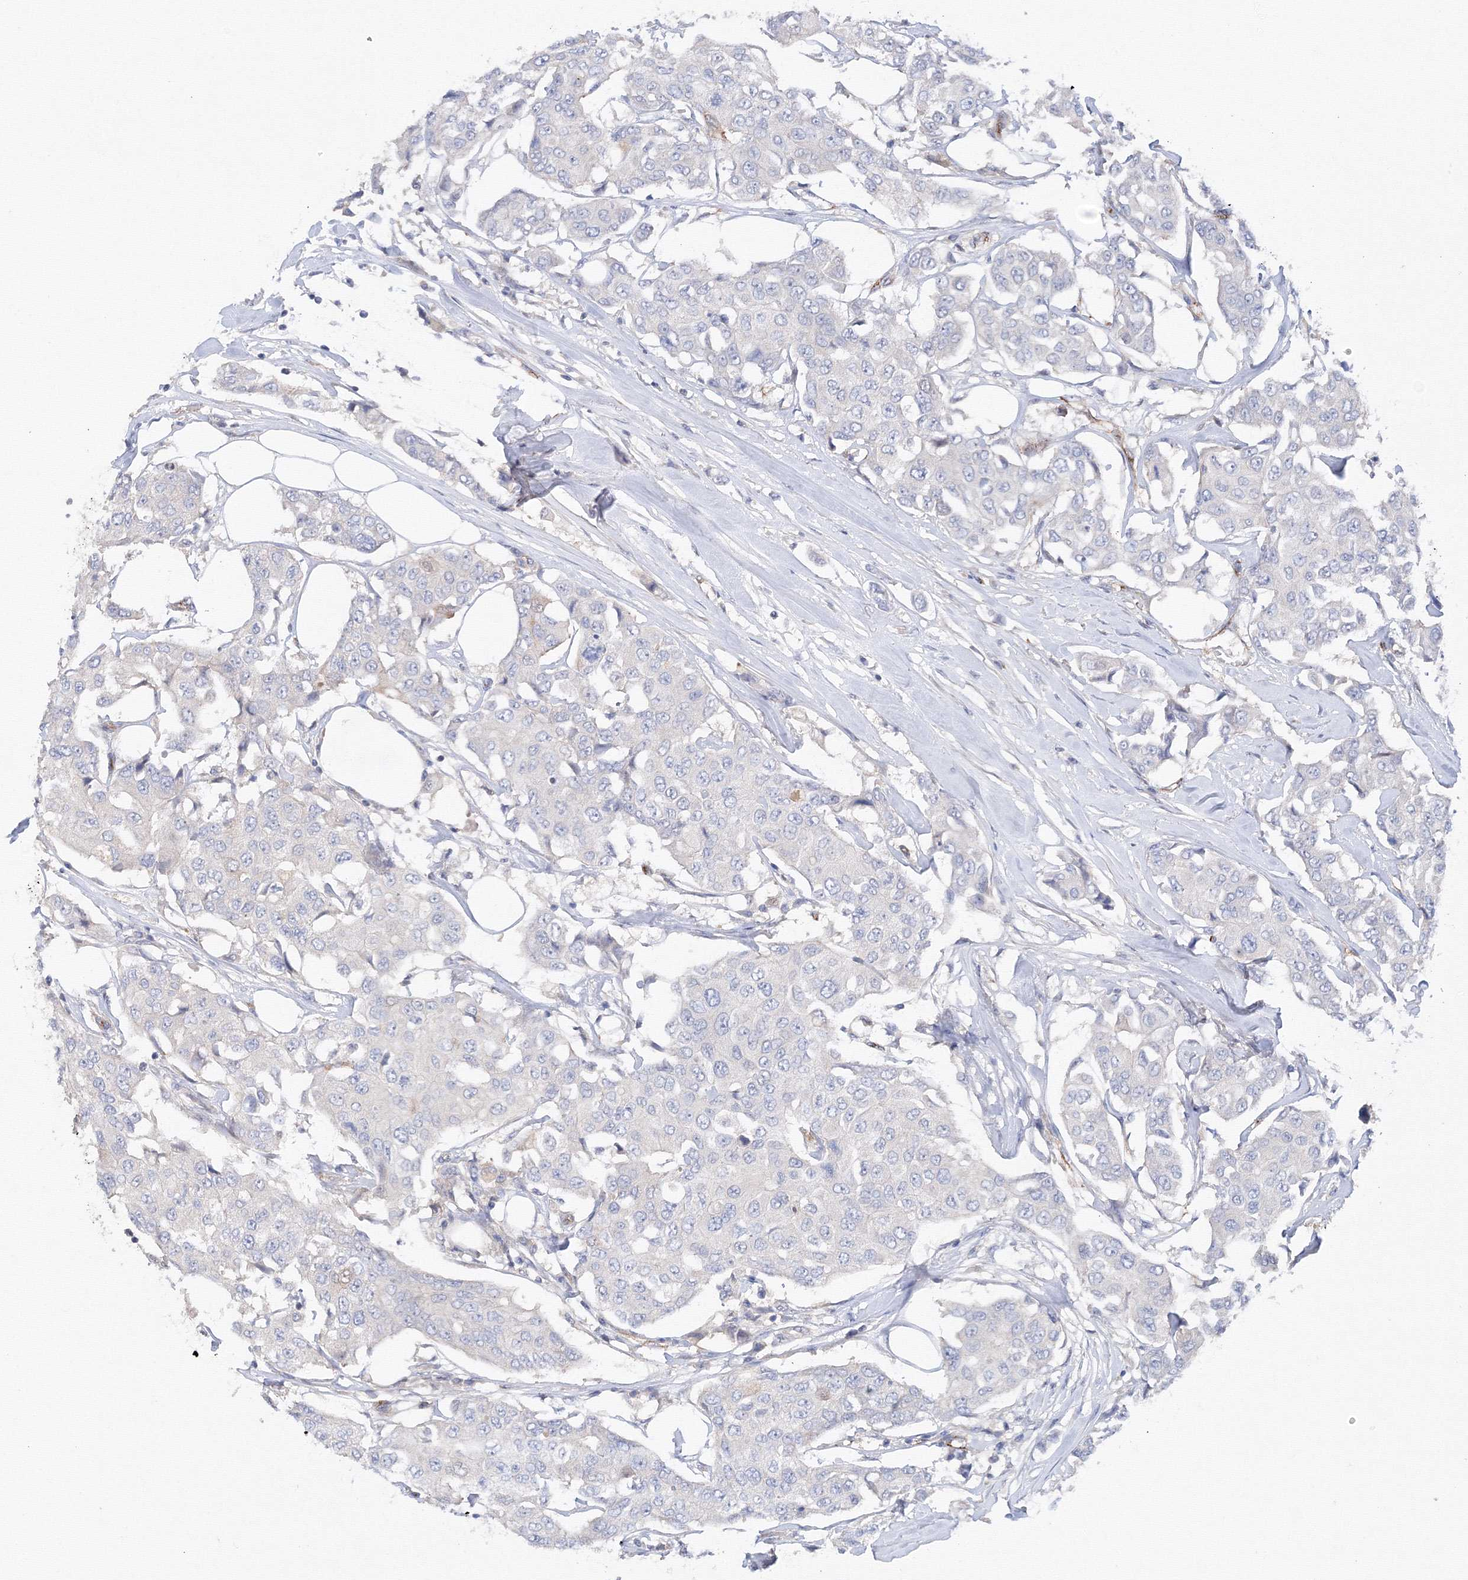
{"staining": {"intensity": "negative", "quantity": "none", "location": "none"}, "tissue": "breast cancer", "cell_type": "Tumor cells", "image_type": "cancer", "snomed": [{"axis": "morphology", "description": "Duct carcinoma"}, {"axis": "topography", "description": "Breast"}], "caption": "An image of human breast cancer is negative for staining in tumor cells.", "gene": "DIS3L2", "patient": {"sex": "female", "age": 80}}